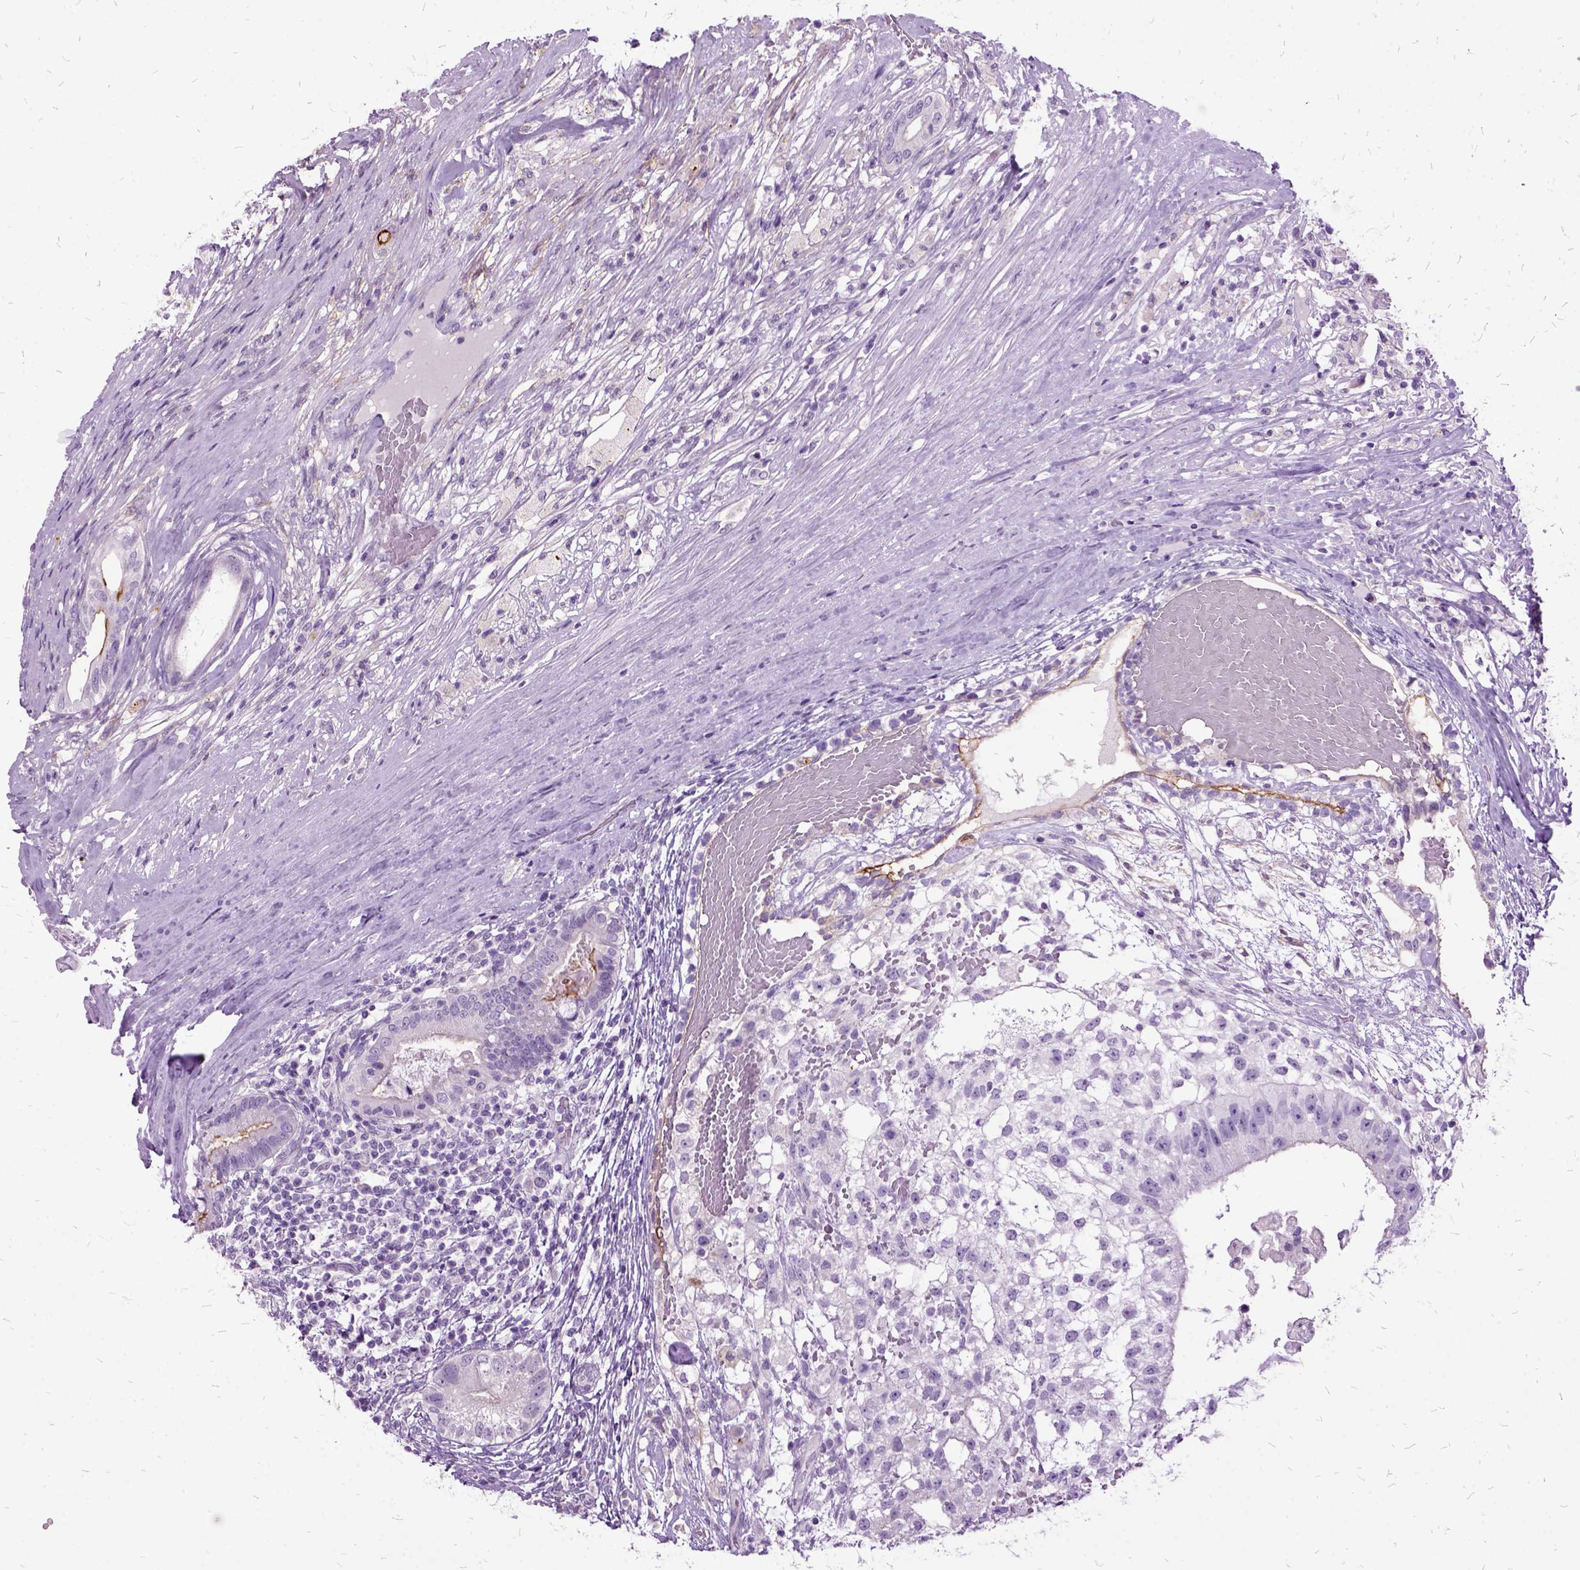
{"staining": {"intensity": "negative", "quantity": "none", "location": "none"}, "tissue": "testis cancer", "cell_type": "Tumor cells", "image_type": "cancer", "snomed": [{"axis": "morphology", "description": "Seminoma, NOS"}, {"axis": "morphology", "description": "Carcinoma, Embryonal, NOS"}, {"axis": "topography", "description": "Testis"}], "caption": "DAB immunohistochemical staining of human testis cancer displays no significant positivity in tumor cells.", "gene": "MME", "patient": {"sex": "male", "age": 41}}